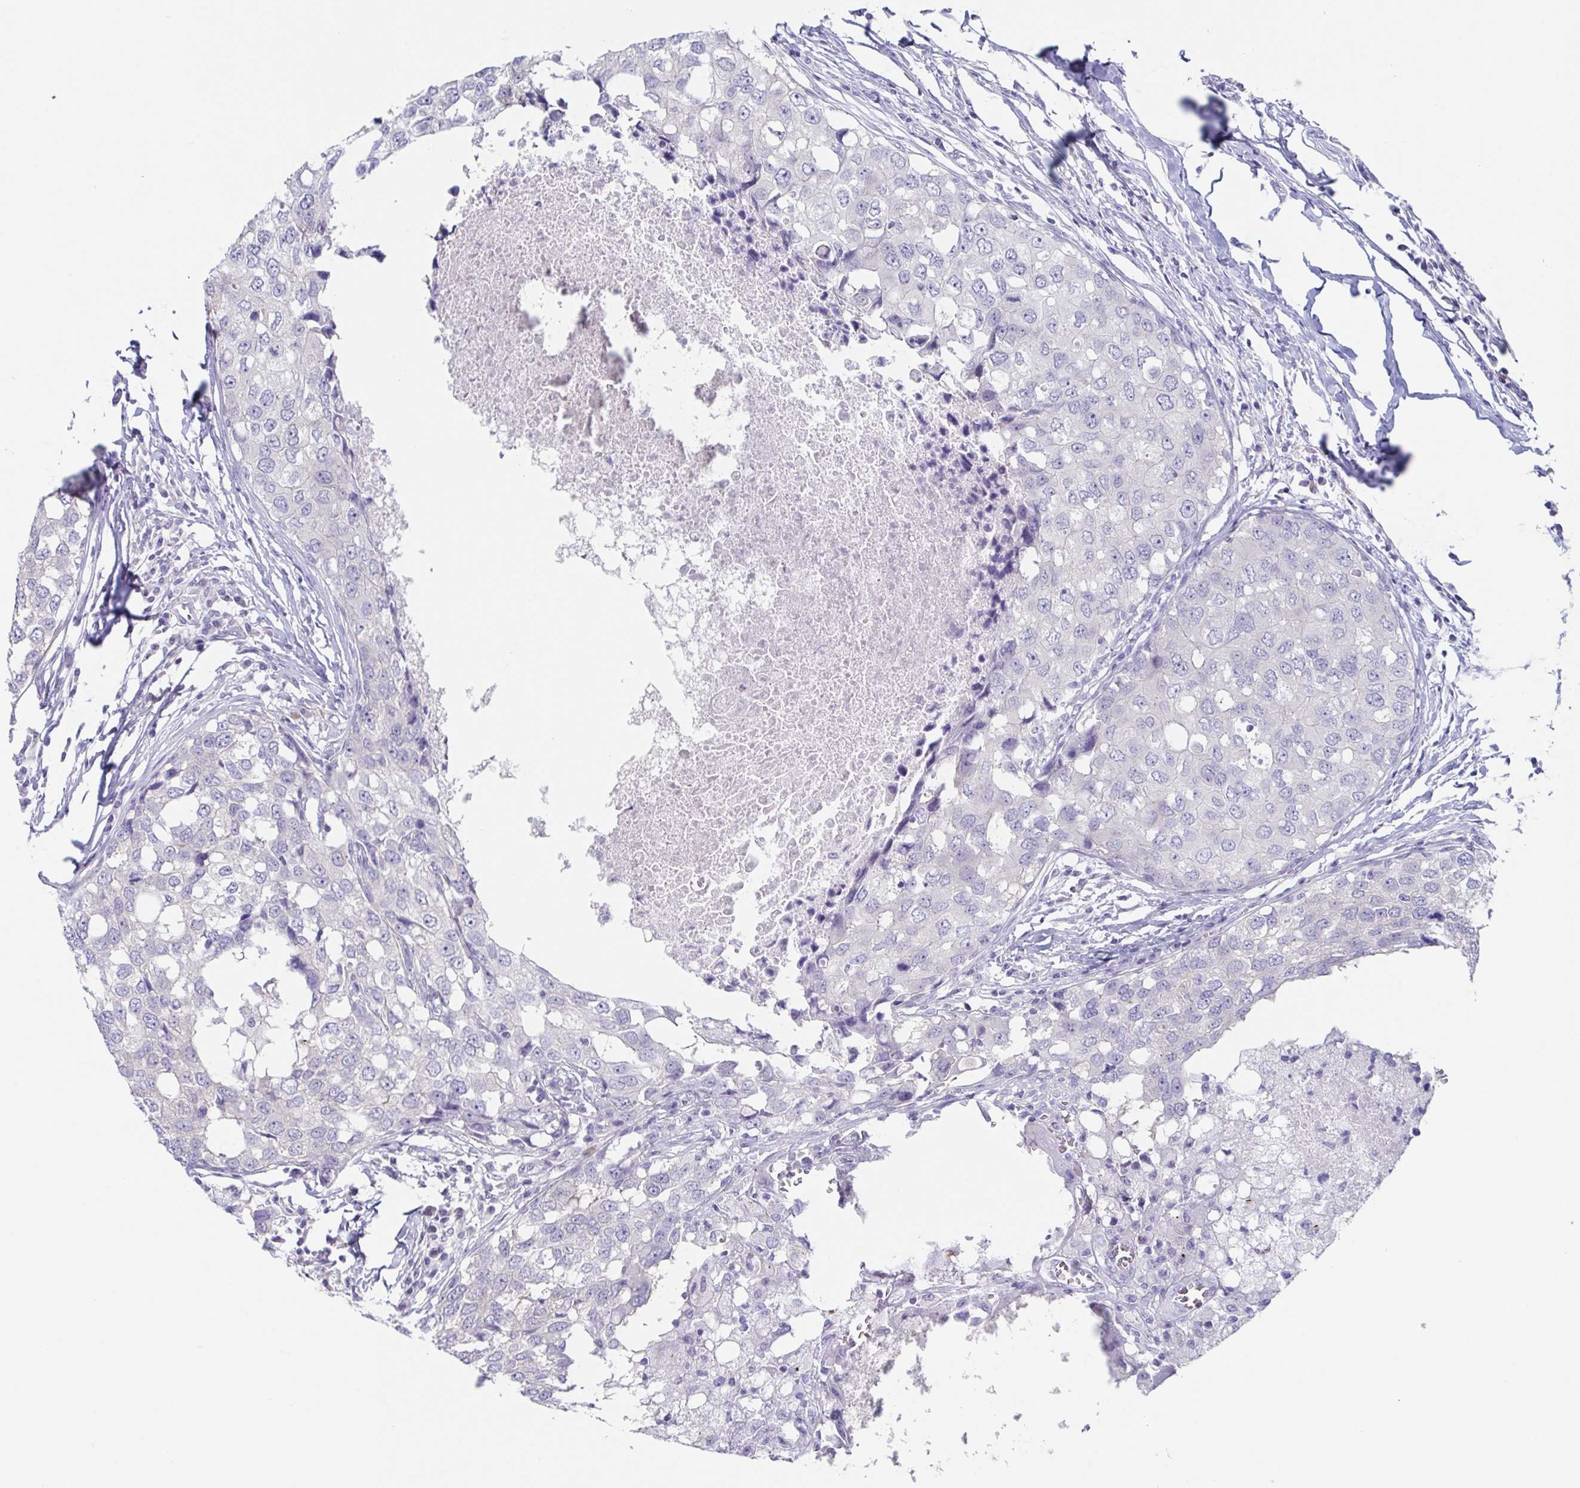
{"staining": {"intensity": "negative", "quantity": "none", "location": "none"}, "tissue": "breast cancer", "cell_type": "Tumor cells", "image_type": "cancer", "snomed": [{"axis": "morphology", "description": "Duct carcinoma"}, {"axis": "topography", "description": "Breast"}], "caption": "High magnification brightfield microscopy of infiltrating ductal carcinoma (breast) stained with DAB (brown) and counterstained with hematoxylin (blue): tumor cells show no significant expression.", "gene": "HTR2A", "patient": {"sex": "female", "age": 27}}